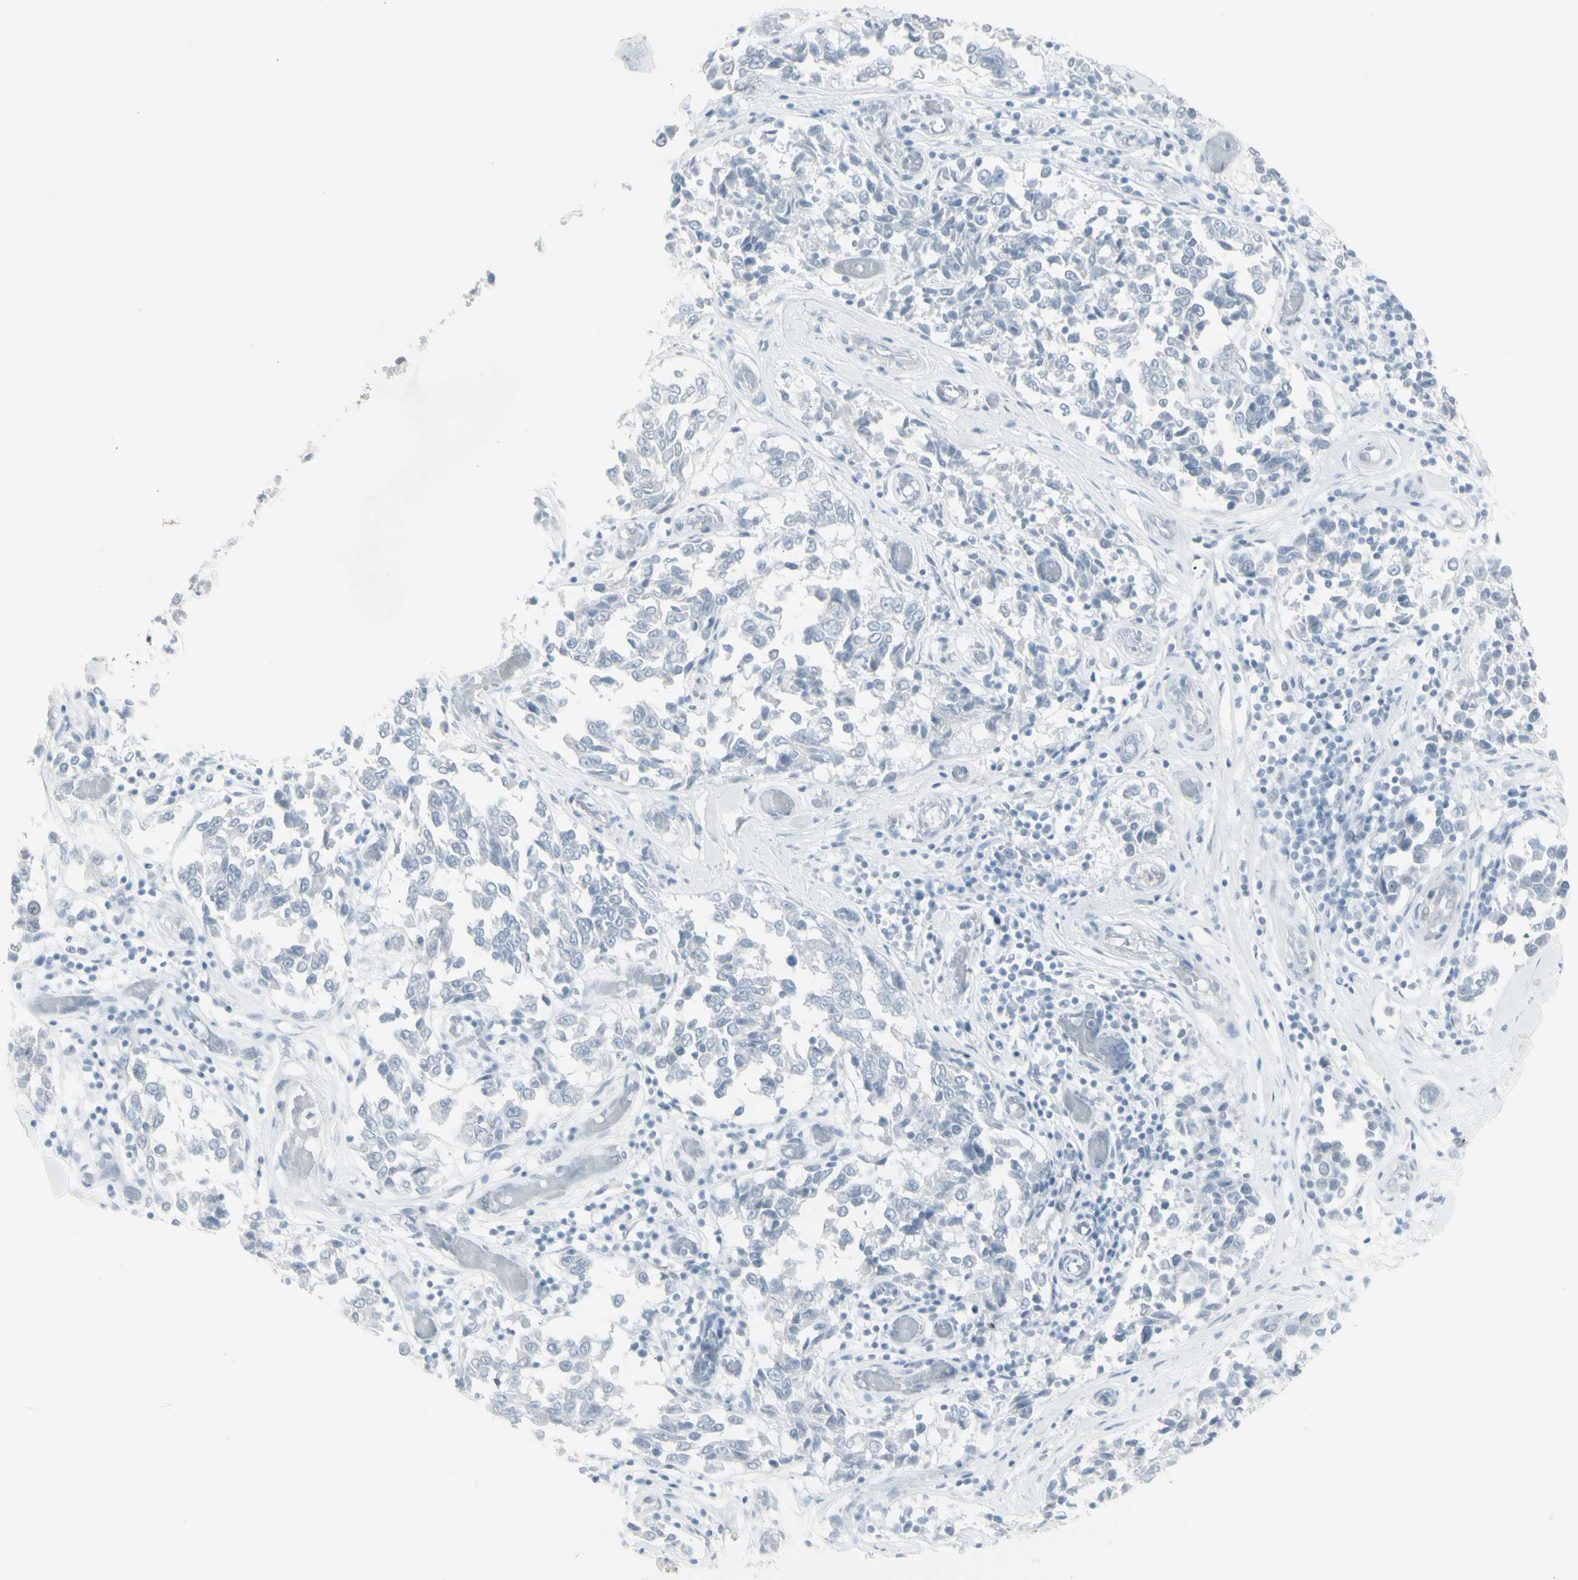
{"staining": {"intensity": "negative", "quantity": "none", "location": "none"}, "tissue": "melanoma", "cell_type": "Tumor cells", "image_type": "cancer", "snomed": [{"axis": "morphology", "description": "Malignant melanoma, NOS"}, {"axis": "topography", "description": "Skin"}], "caption": "Tumor cells are negative for protein expression in human melanoma.", "gene": "YBX2", "patient": {"sex": "female", "age": 64}}